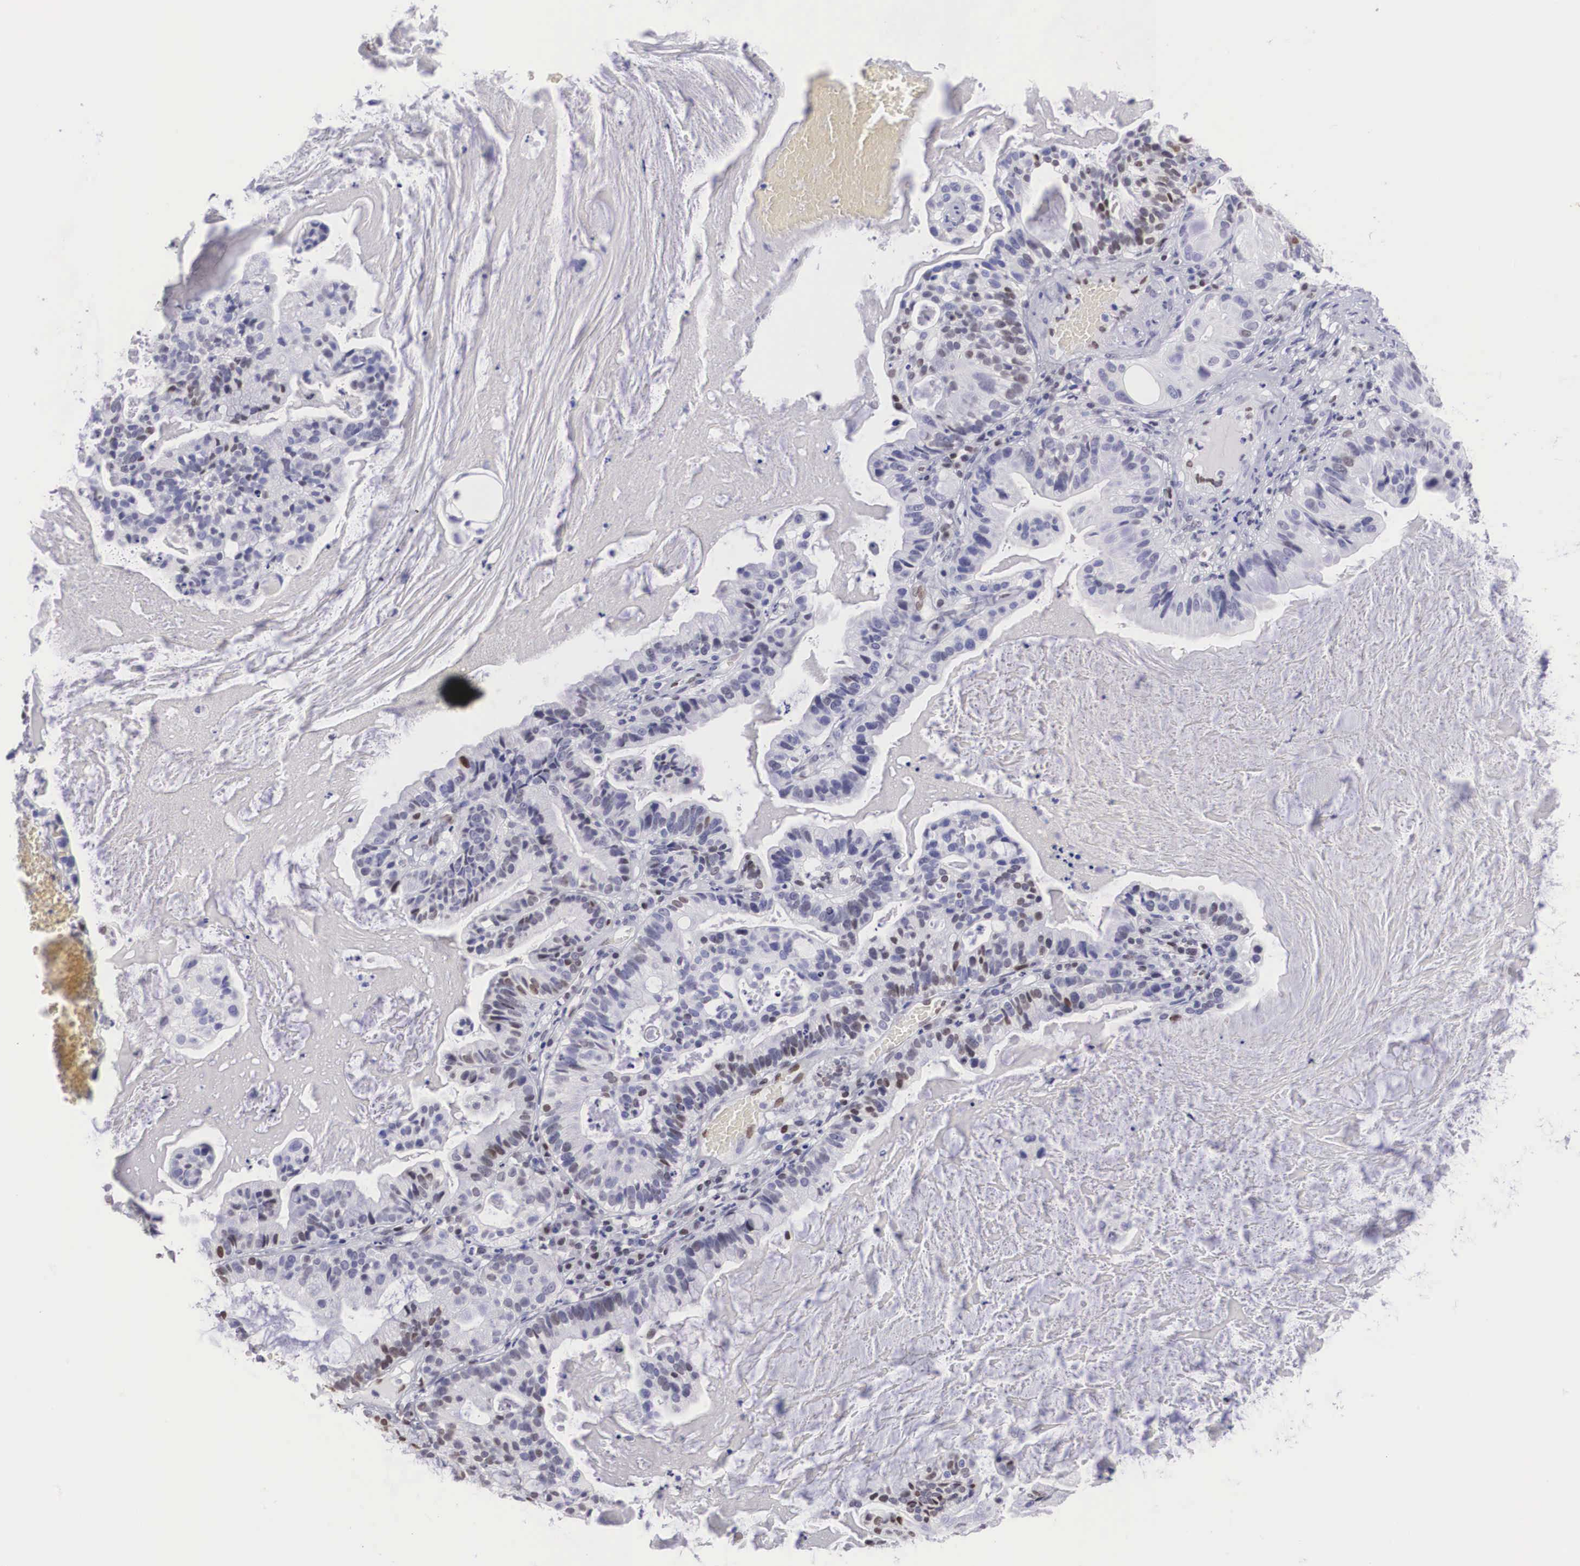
{"staining": {"intensity": "weak", "quantity": "<25%", "location": "nuclear"}, "tissue": "cervical cancer", "cell_type": "Tumor cells", "image_type": "cancer", "snomed": [{"axis": "morphology", "description": "Adenocarcinoma, NOS"}, {"axis": "topography", "description": "Cervix"}], "caption": "This is an immunohistochemistry (IHC) histopathology image of human adenocarcinoma (cervical). There is no positivity in tumor cells.", "gene": "HMGN5", "patient": {"sex": "female", "age": 41}}